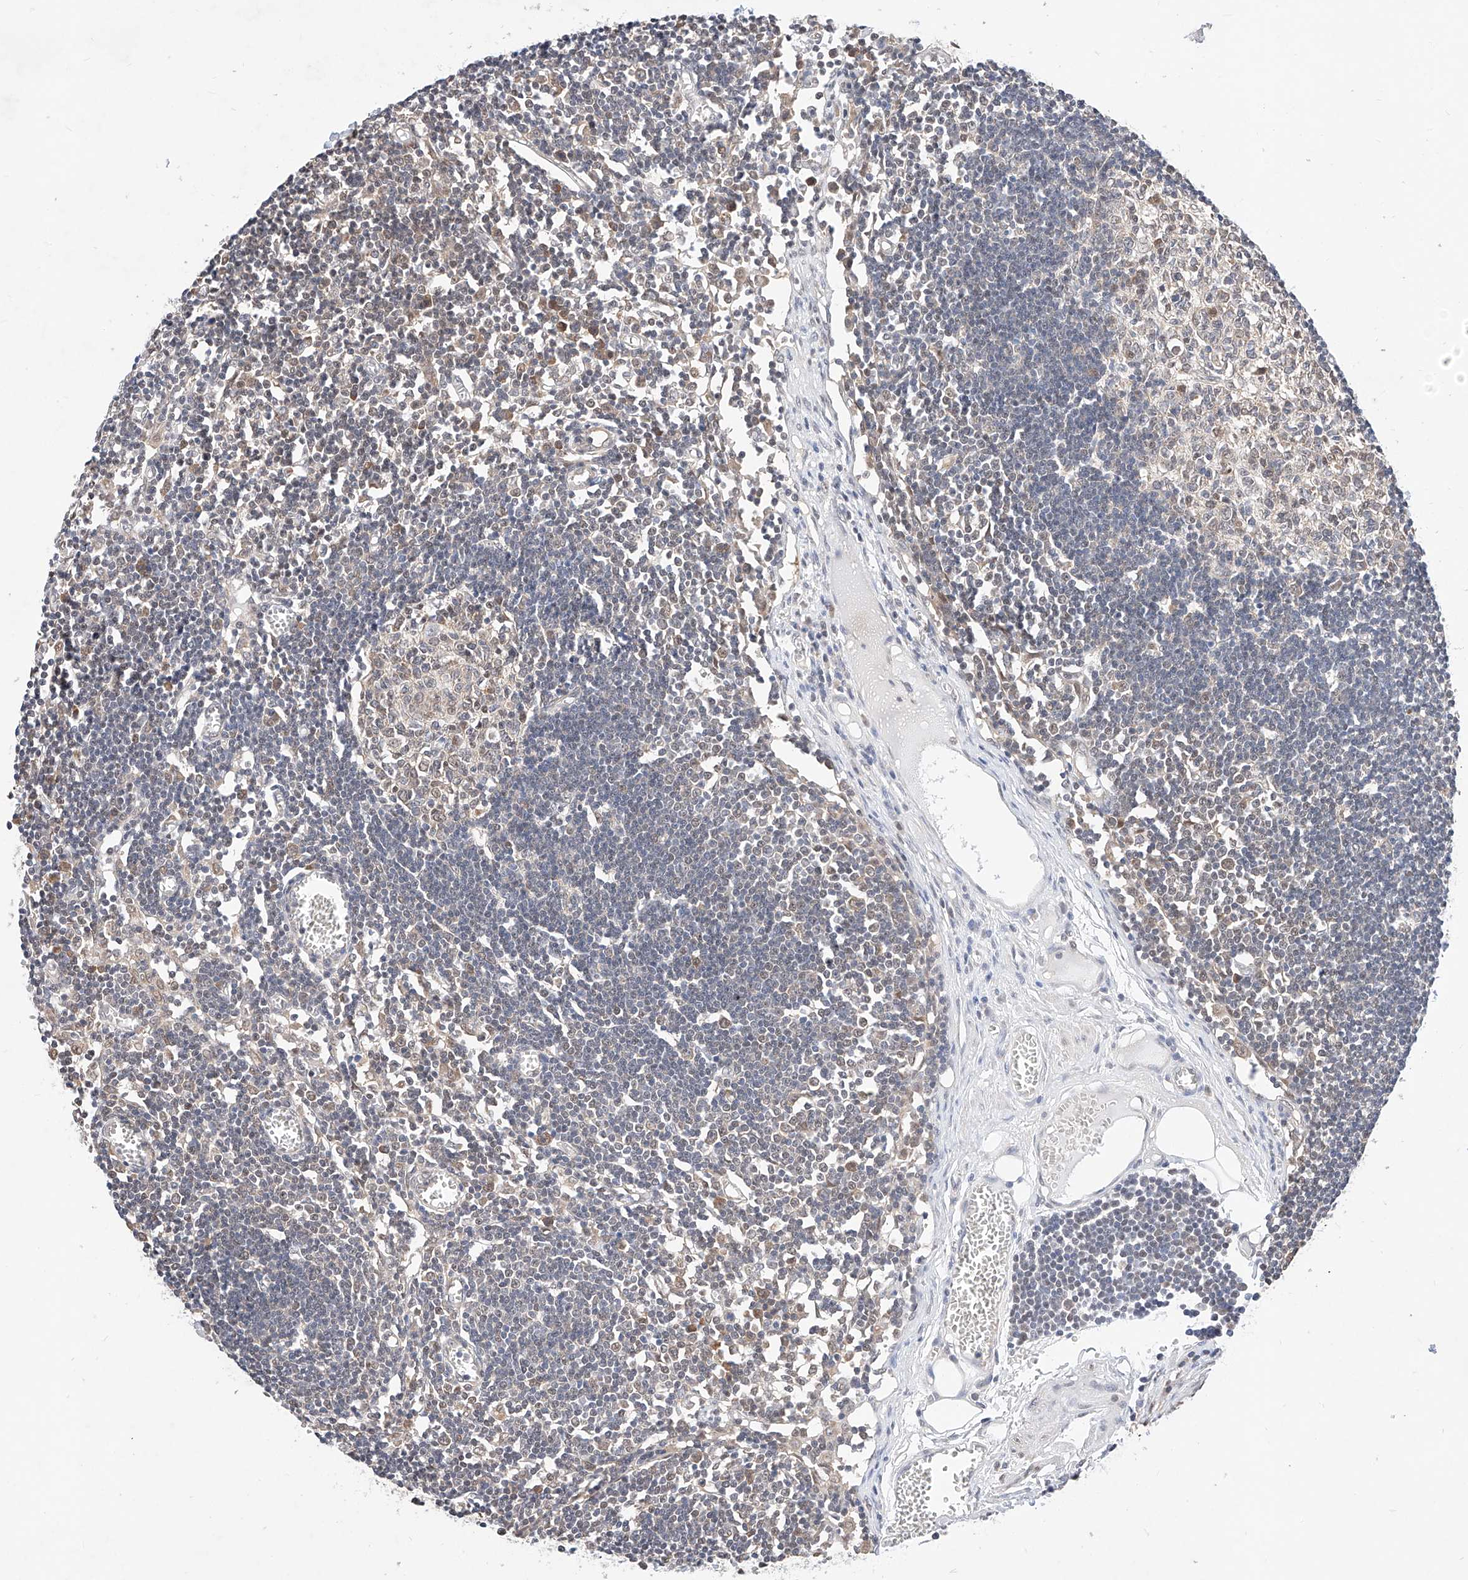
{"staining": {"intensity": "weak", "quantity": "25%-75%", "location": "cytoplasmic/membranous"}, "tissue": "lymph node", "cell_type": "Germinal center cells", "image_type": "normal", "snomed": [{"axis": "morphology", "description": "Normal tissue, NOS"}, {"axis": "topography", "description": "Lymph node"}], "caption": "Weak cytoplasmic/membranous protein positivity is appreciated in about 25%-75% of germinal center cells in lymph node. (DAB IHC, brown staining for protein, blue staining for nuclei).", "gene": "ZSCAN4", "patient": {"sex": "female", "age": 11}}